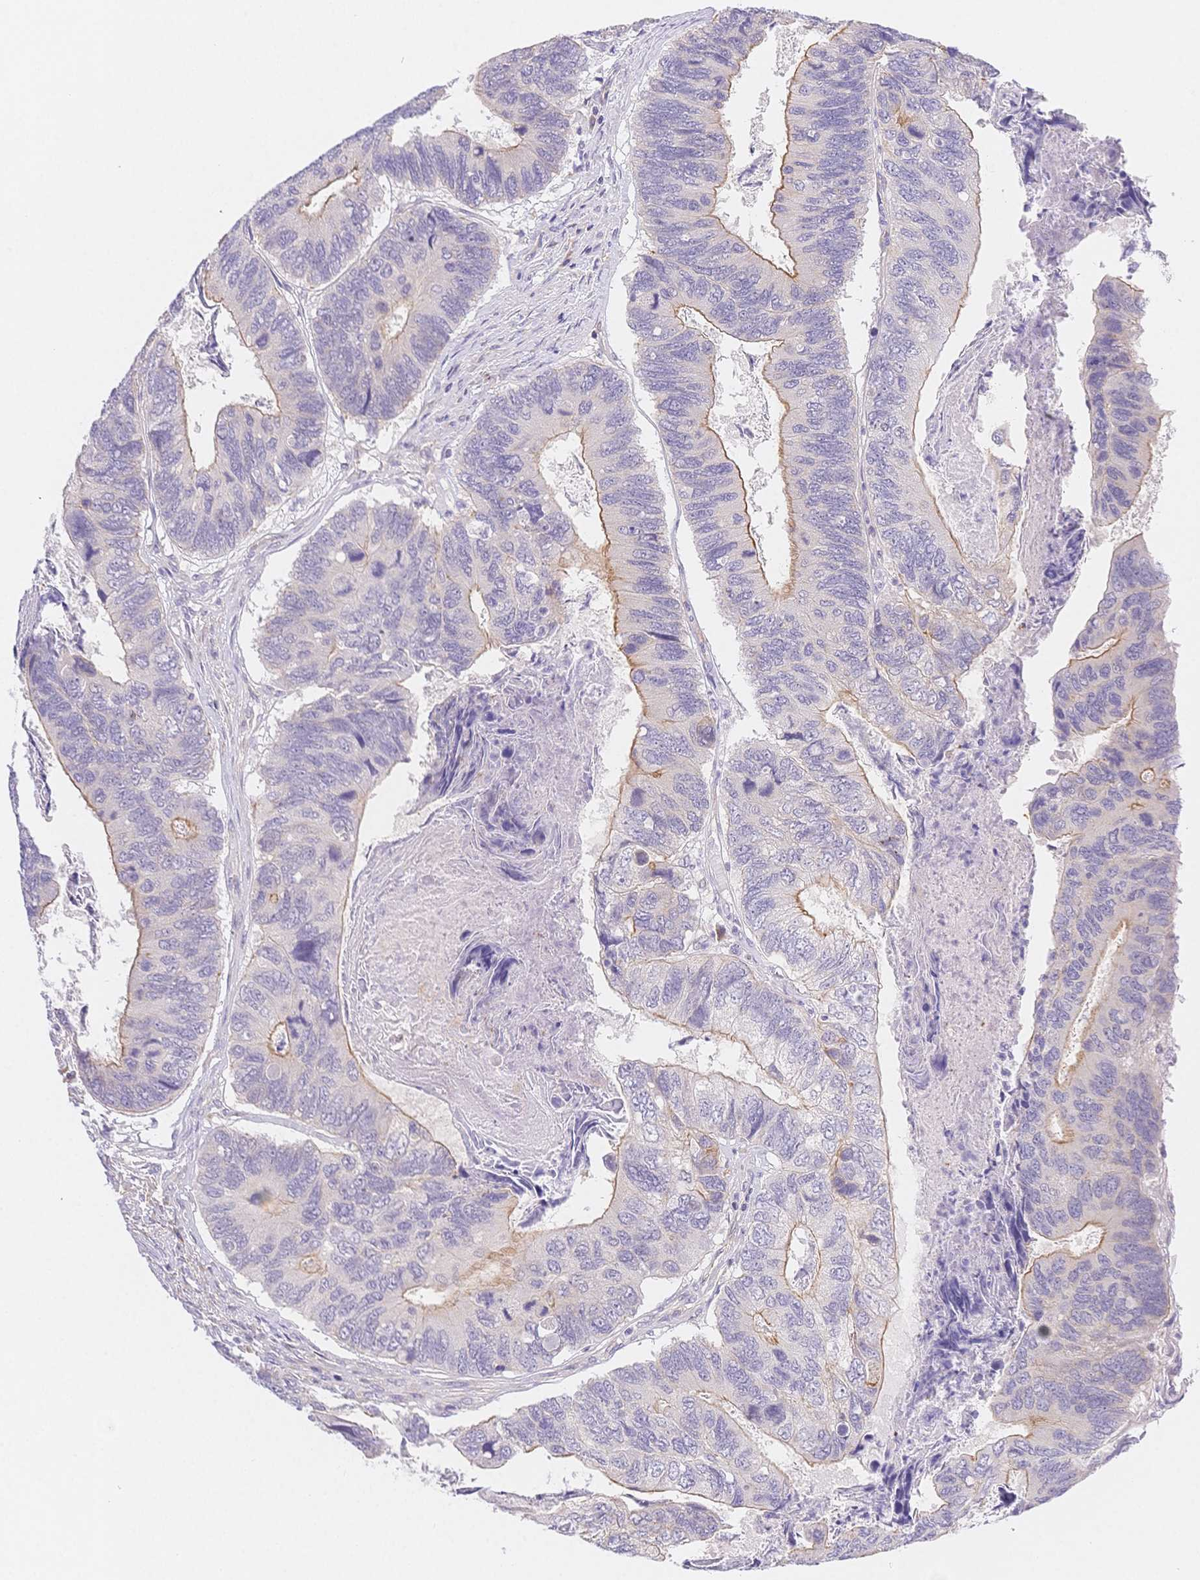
{"staining": {"intensity": "moderate", "quantity": "<25%", "location": "cytoplasmic/membranous"}, "tissue": "colorectal cancer", "cell_type": "Tumor cells", "image_type": "cancer", "snomed": [{"axis": "morphology", "description": "Adenocarcinoma, NOS"}, {"axis": "topography", "description": "Colon"}], "caption": "Colorectal cancer (adenocarcinoma) stained for a protein (brown) shows moderate cytoplasmic/membranous positive expression in about <25% of tumor cells.", "gene": "CSN1S1", "patient": {"sex": "female", "age": 67}}